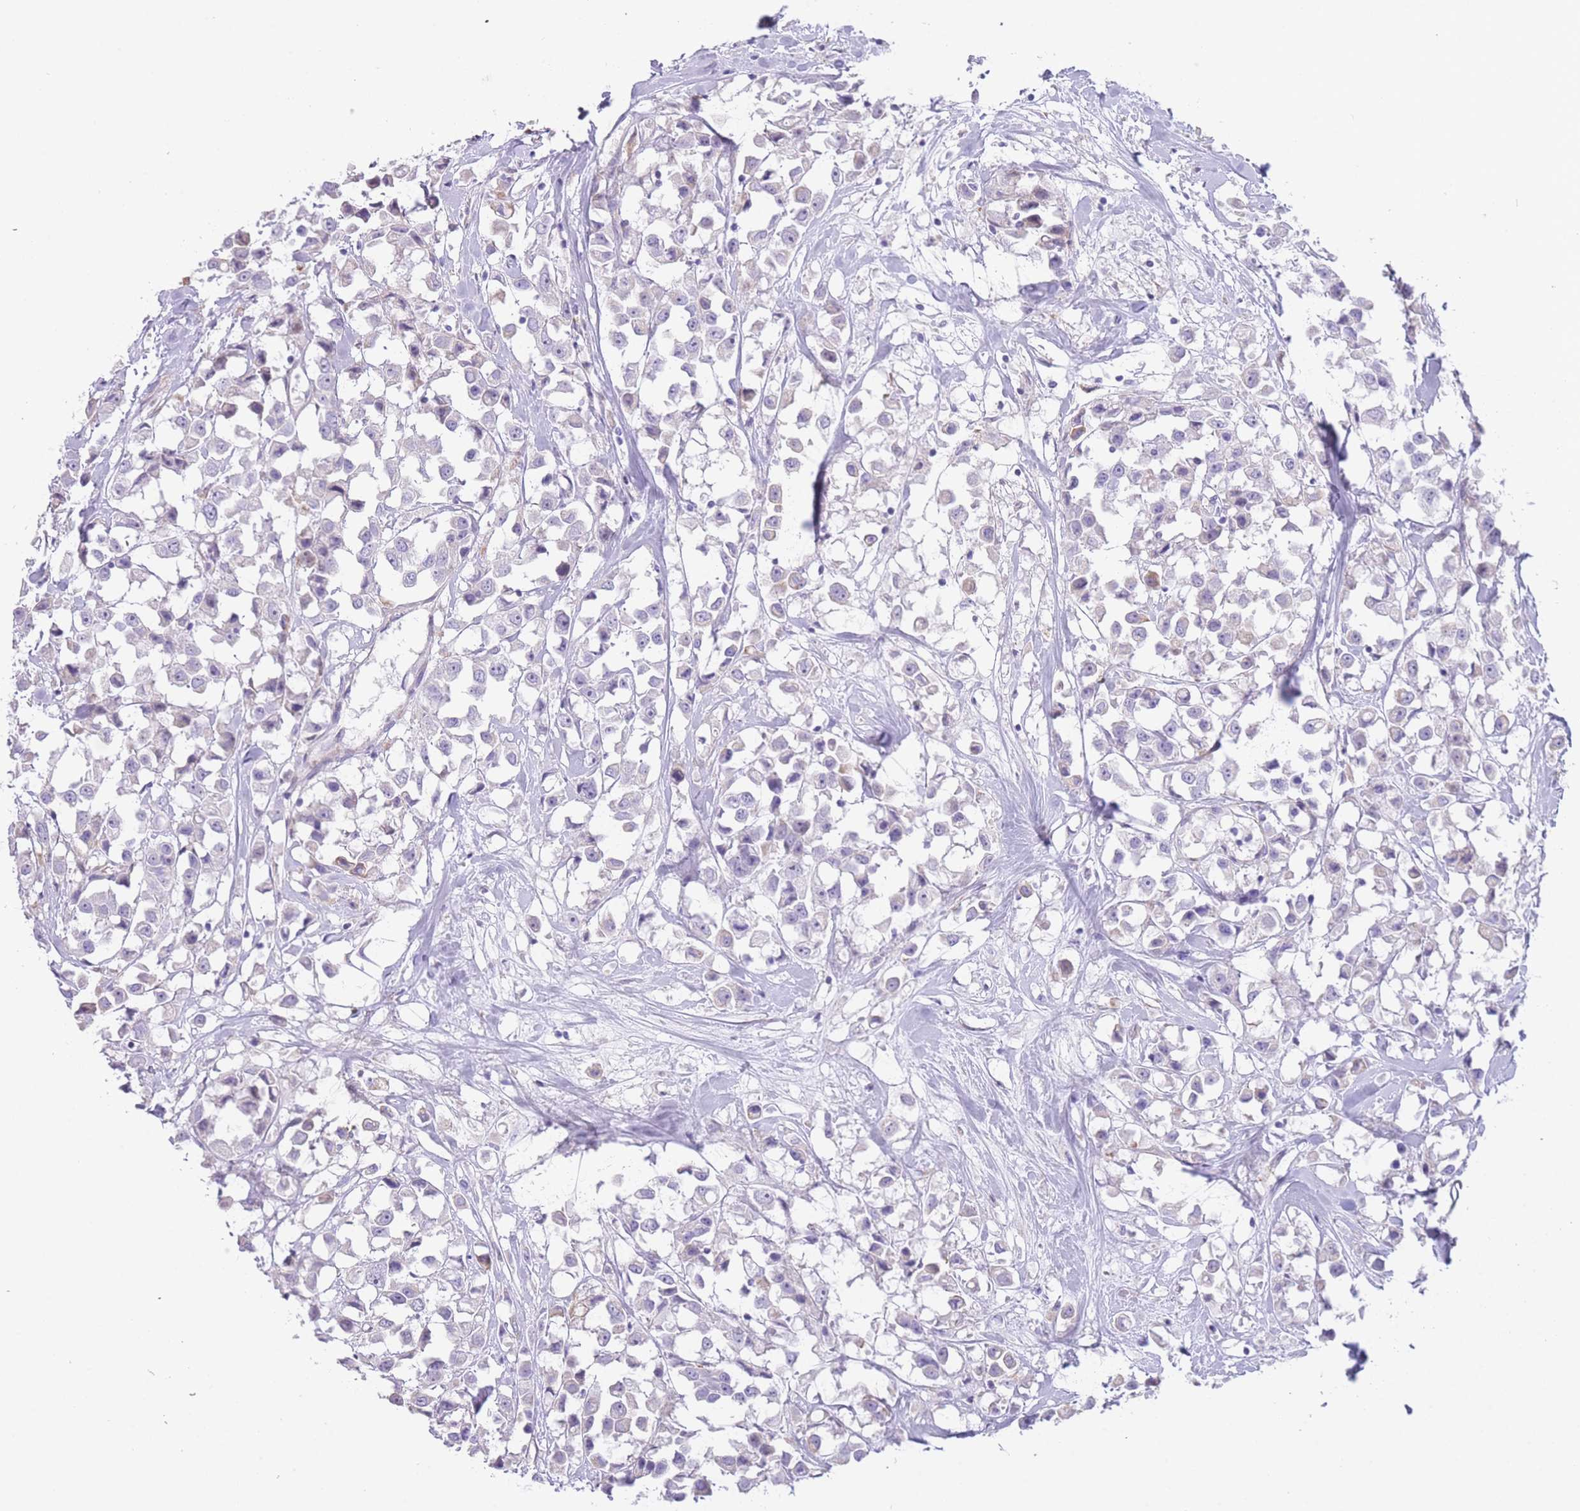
{"staining": {"intensity": "negative", "quantity": "none", "location": "none"}, "tissue": "breast cancer", "cell_type": "Tumor cells", "image_type": "cancer", "snomed": [{"axis": "morphology", "description": "Duct carcinoma"}, {"axis": "topography", "description": "Breast"}], "caption": "An immunohistochemistry image of breast cancer is shown. There is no staining in tumor cells of breast cancer. (Immunohistochemistry (ihc), brightfield microscopy, high magnification).", "gene": "IMPG1", "patient": {"sex": "female", "age": 61}}